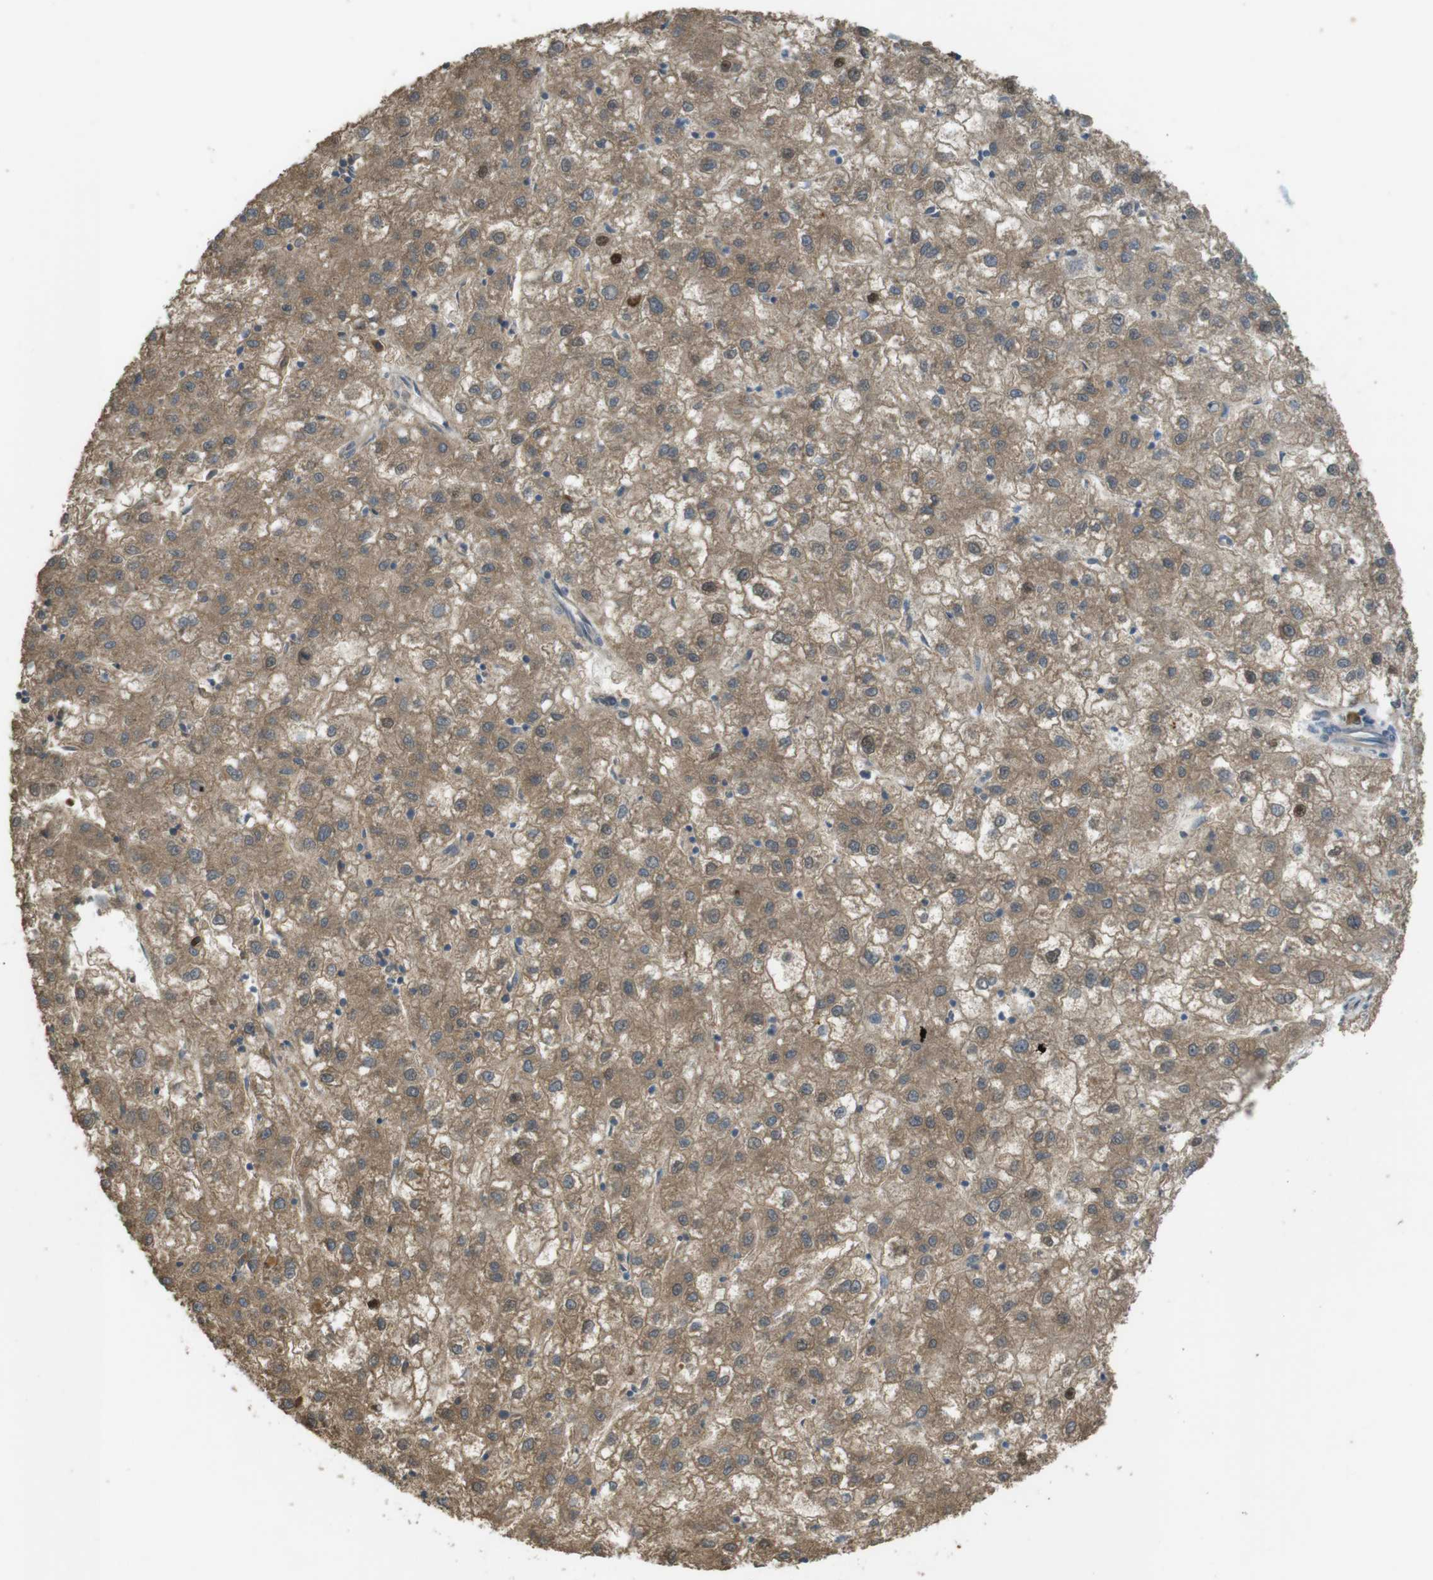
{"staining": {"intensity": "moderate", "quantity": ">75%", "location": "cytoplasmic/membranous"}, "tissue": "liver cancer", "cell_type": "Tumor cells", "image_type": "cancer", "snomed": [{"axis": "morphology", "description": "Carcinoma, Hepatocellular, NOS"}, {"axis": "topography", "description": "Liver"}], "caption": "IHC photomicrograph of neoplastic tissue: liver cancer stained using immunohistochemistry (IHC) displays medium levels of moderate protein expression localized specifically in the cytoplasmic/membranous of tumor cells, appearing as a cytoplasmic/membranous brown color.", "gene": "ZDHHC20", "patient": {"sex": "male", "age": 72}}